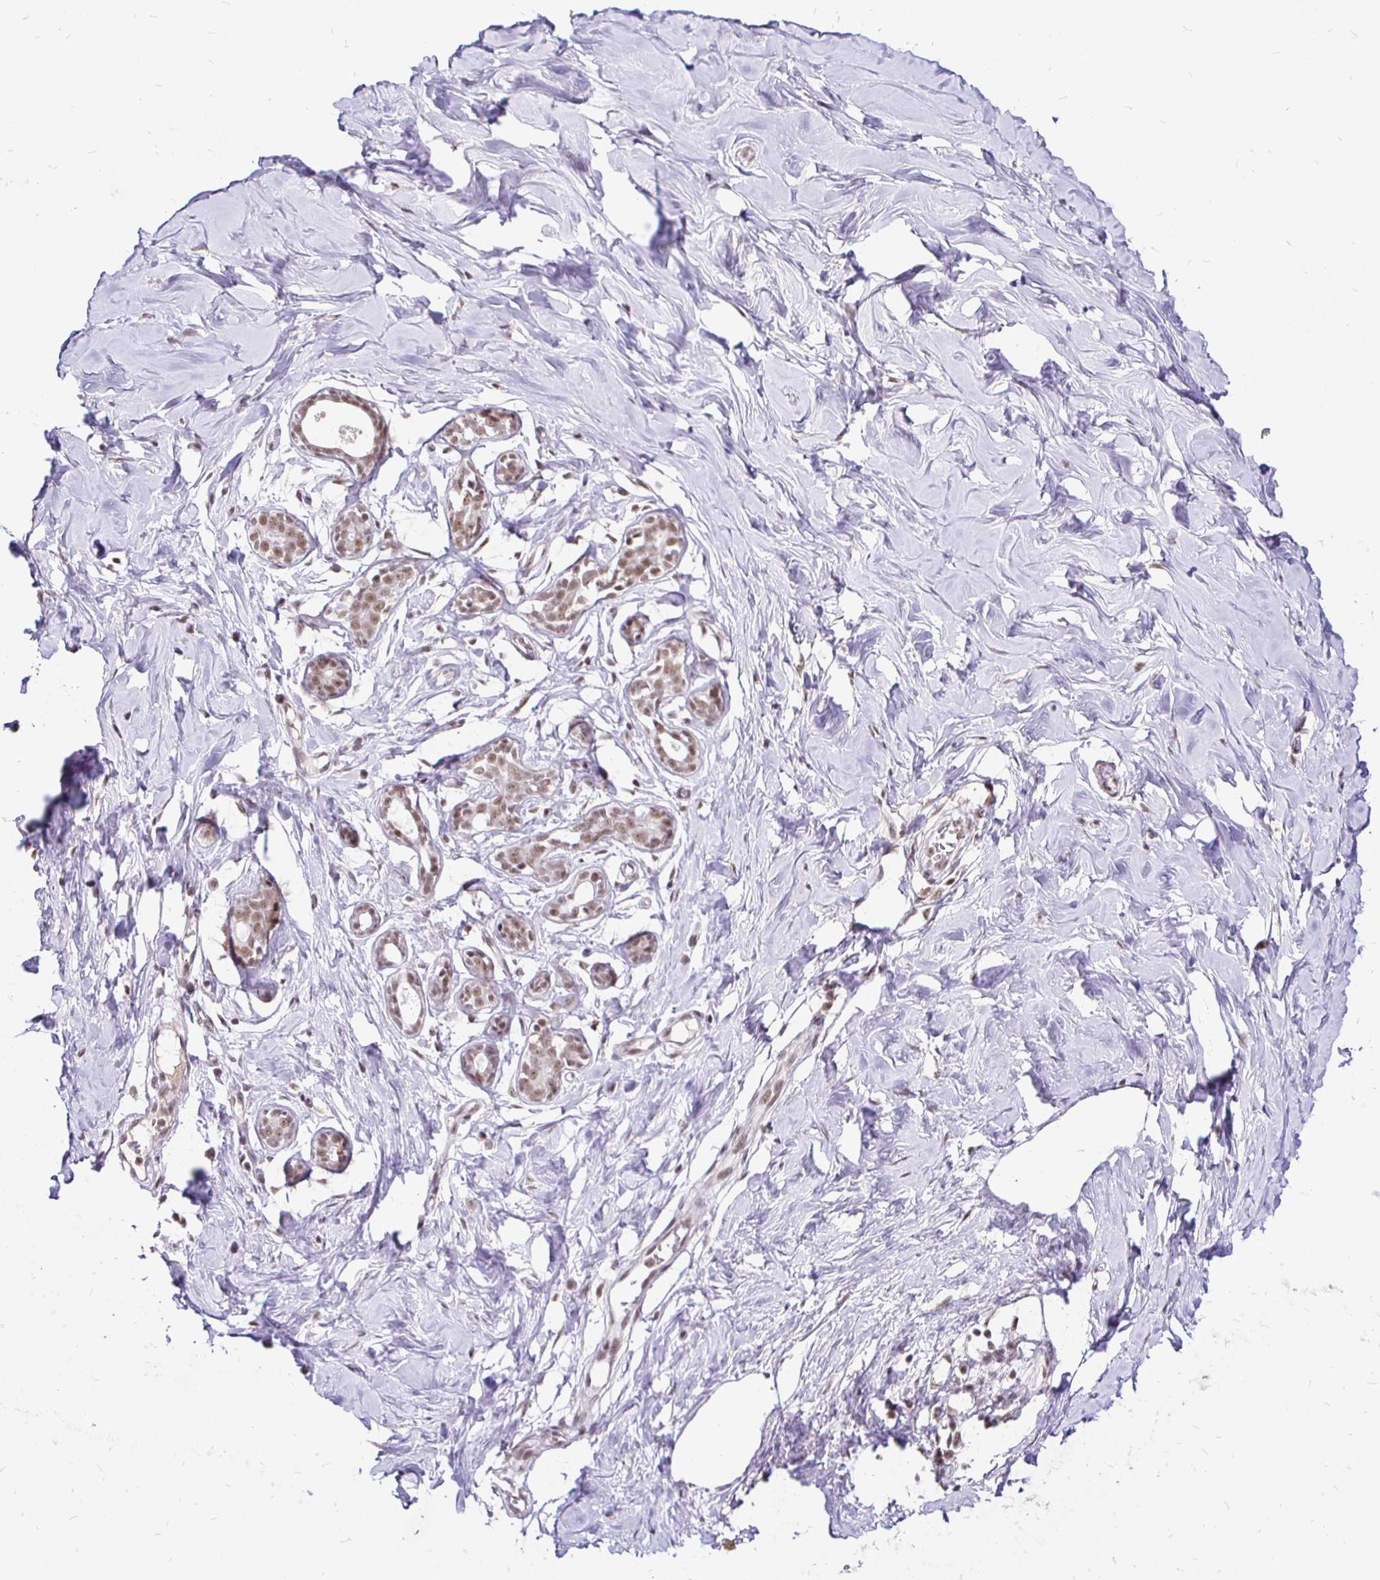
{"staining": {"intensity": "negative", "quantity": "none", "location": "none"}, "tissue": "breast", "cell_type": "Adipocytes", "image_type": "normal", "snomed": [{"axis": "morphology", "description": "Normal tissue, NOS"}, {"axis": "topography", "description": "Breast"}], "caption": "Immunohistochemistry micrograph of benign breast: breast stained with DAB (3,3'-diaminobenzidine) demonstrates no significant protein staining in adipocytes.", "gene": "SIN3A", "patient": {"sex": "female", "age": 27}}